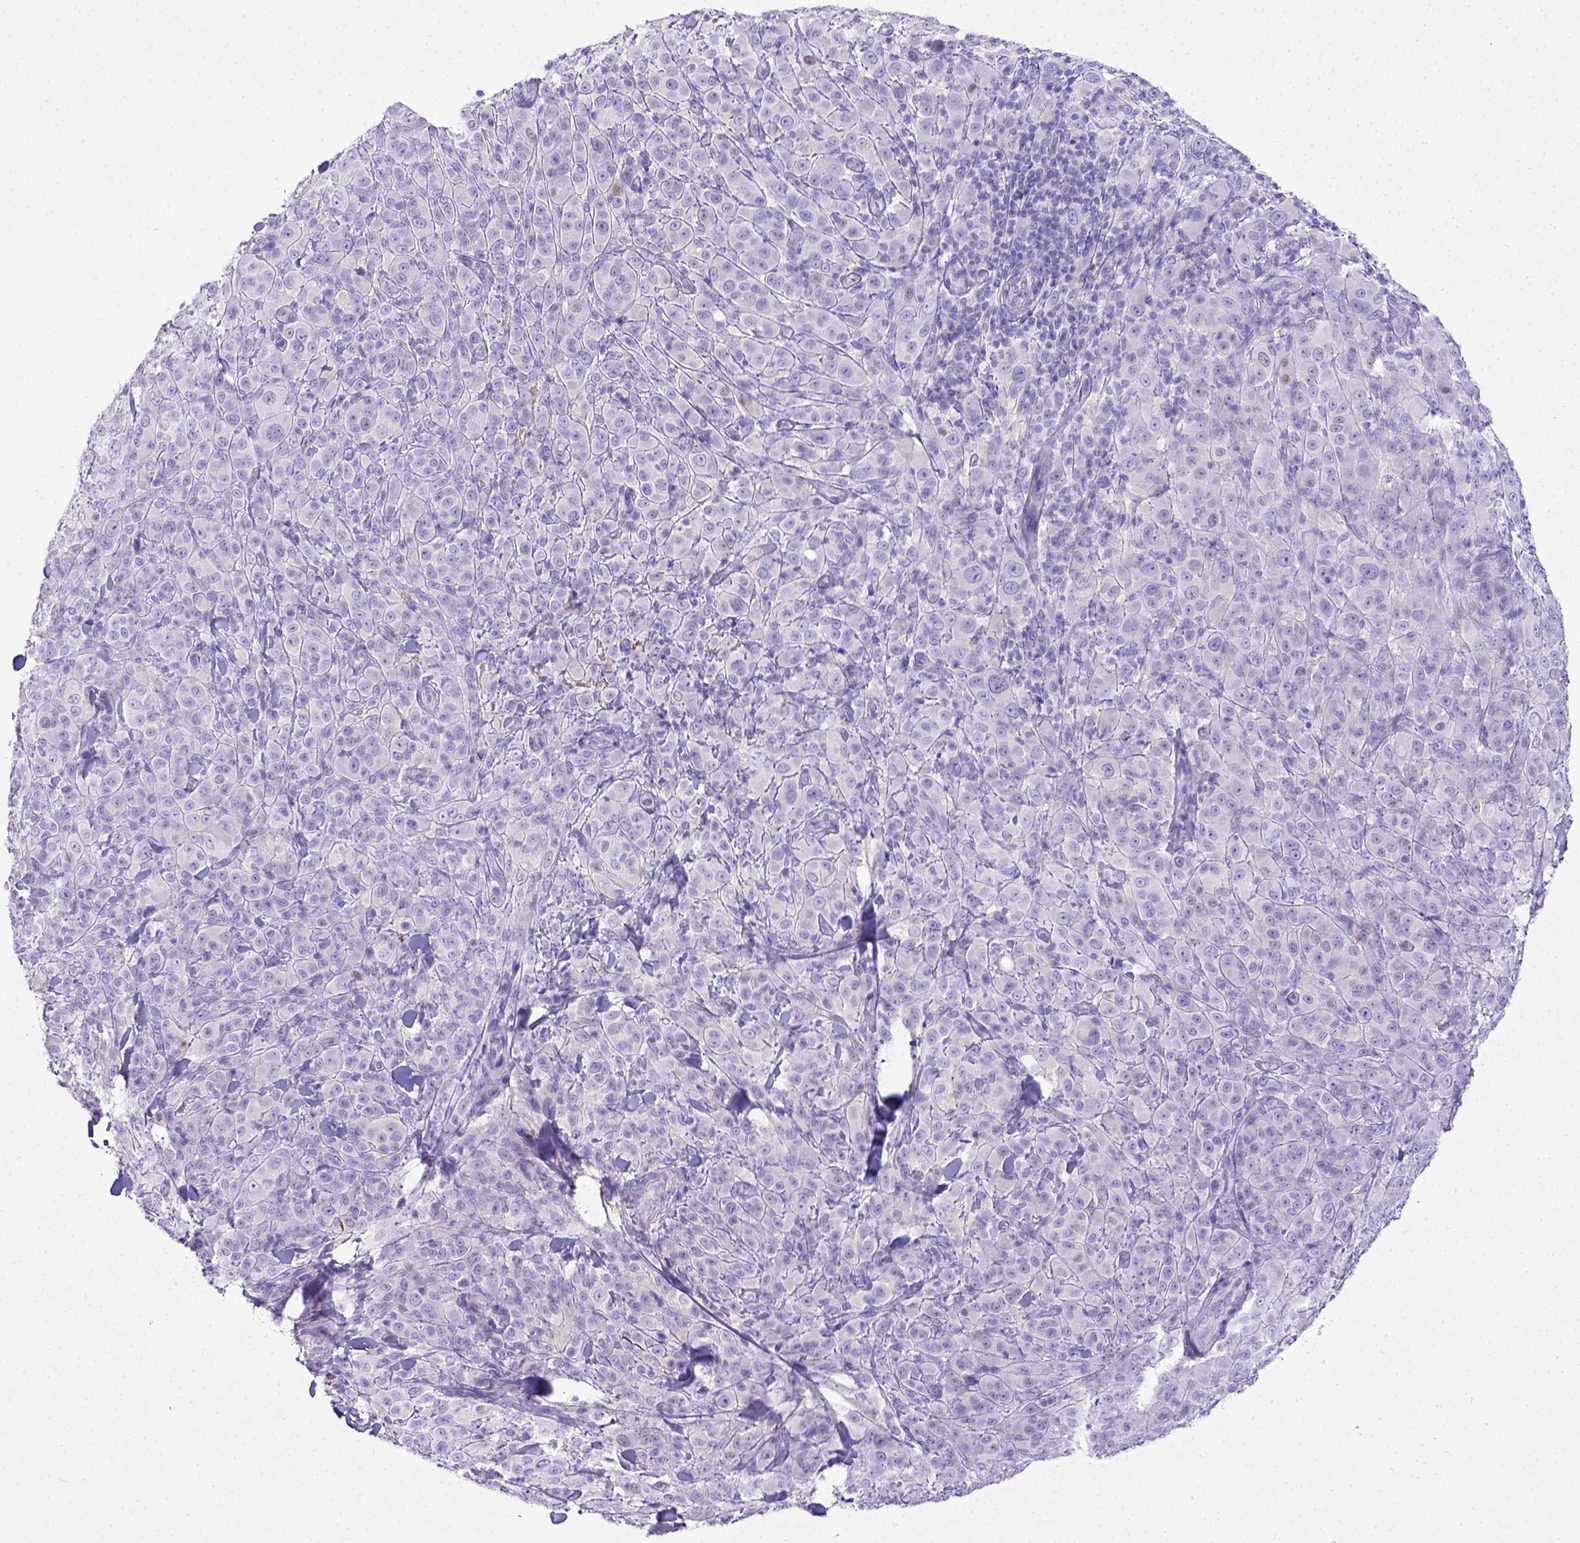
{"staining": {"intensity": "negative", "quantity": "none", "location": "none"}, "tissue": "melanoma", "cell_type": "Tumor cells", "image_type": "cancer", "snomed": [{"axis": "morphology", "description": "Malignant melanoma, NOS"}, {"axis": "topography", "description": "Skin"}], "caption": "This is a image of immunohistochemistry staining of melanoma, which shows no positivity in tumor cells.", "gene": "BTN1A1", "patient": {"sex": "female", "age": 87}}